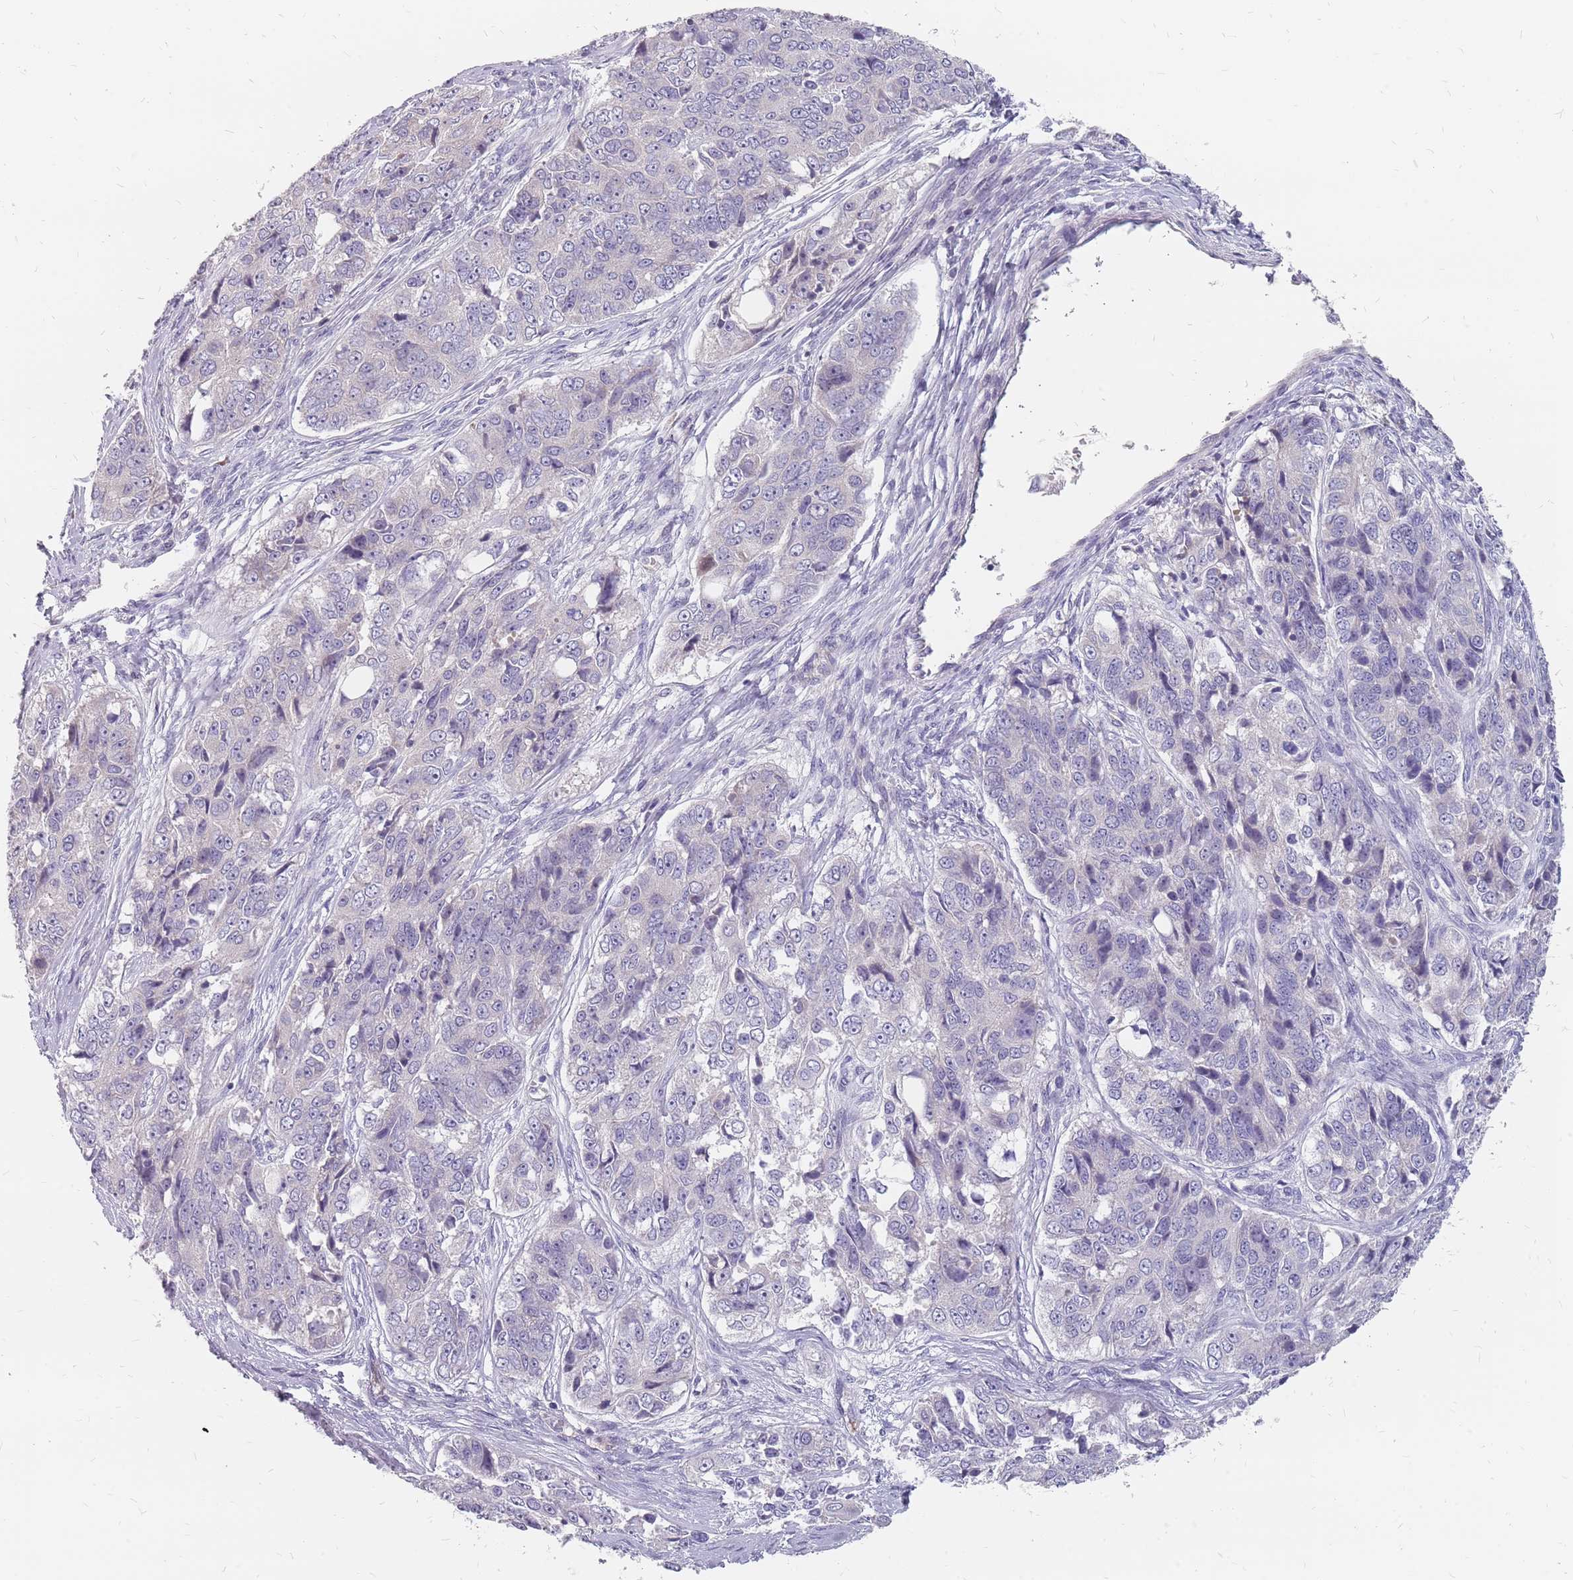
{"staining": {"intensity": "negative", "quantity": "none", "location": "none"}, "tissue": "ovarian cancer", "cell_type": "Tumor cells", "image_type": "cancer", "snomed": [{"axis": "morphology", "description": "Carcinoma, endometroid"}, {"axis": "topography", "description": "Ovary"}], "caption": "Immunohistochemistry of ovarian cancer (endometroid carcinoma) exhibits no staining in tumor cells.", "gene": "CMTR2", "patient": {"sex": "female", "age": 51}}